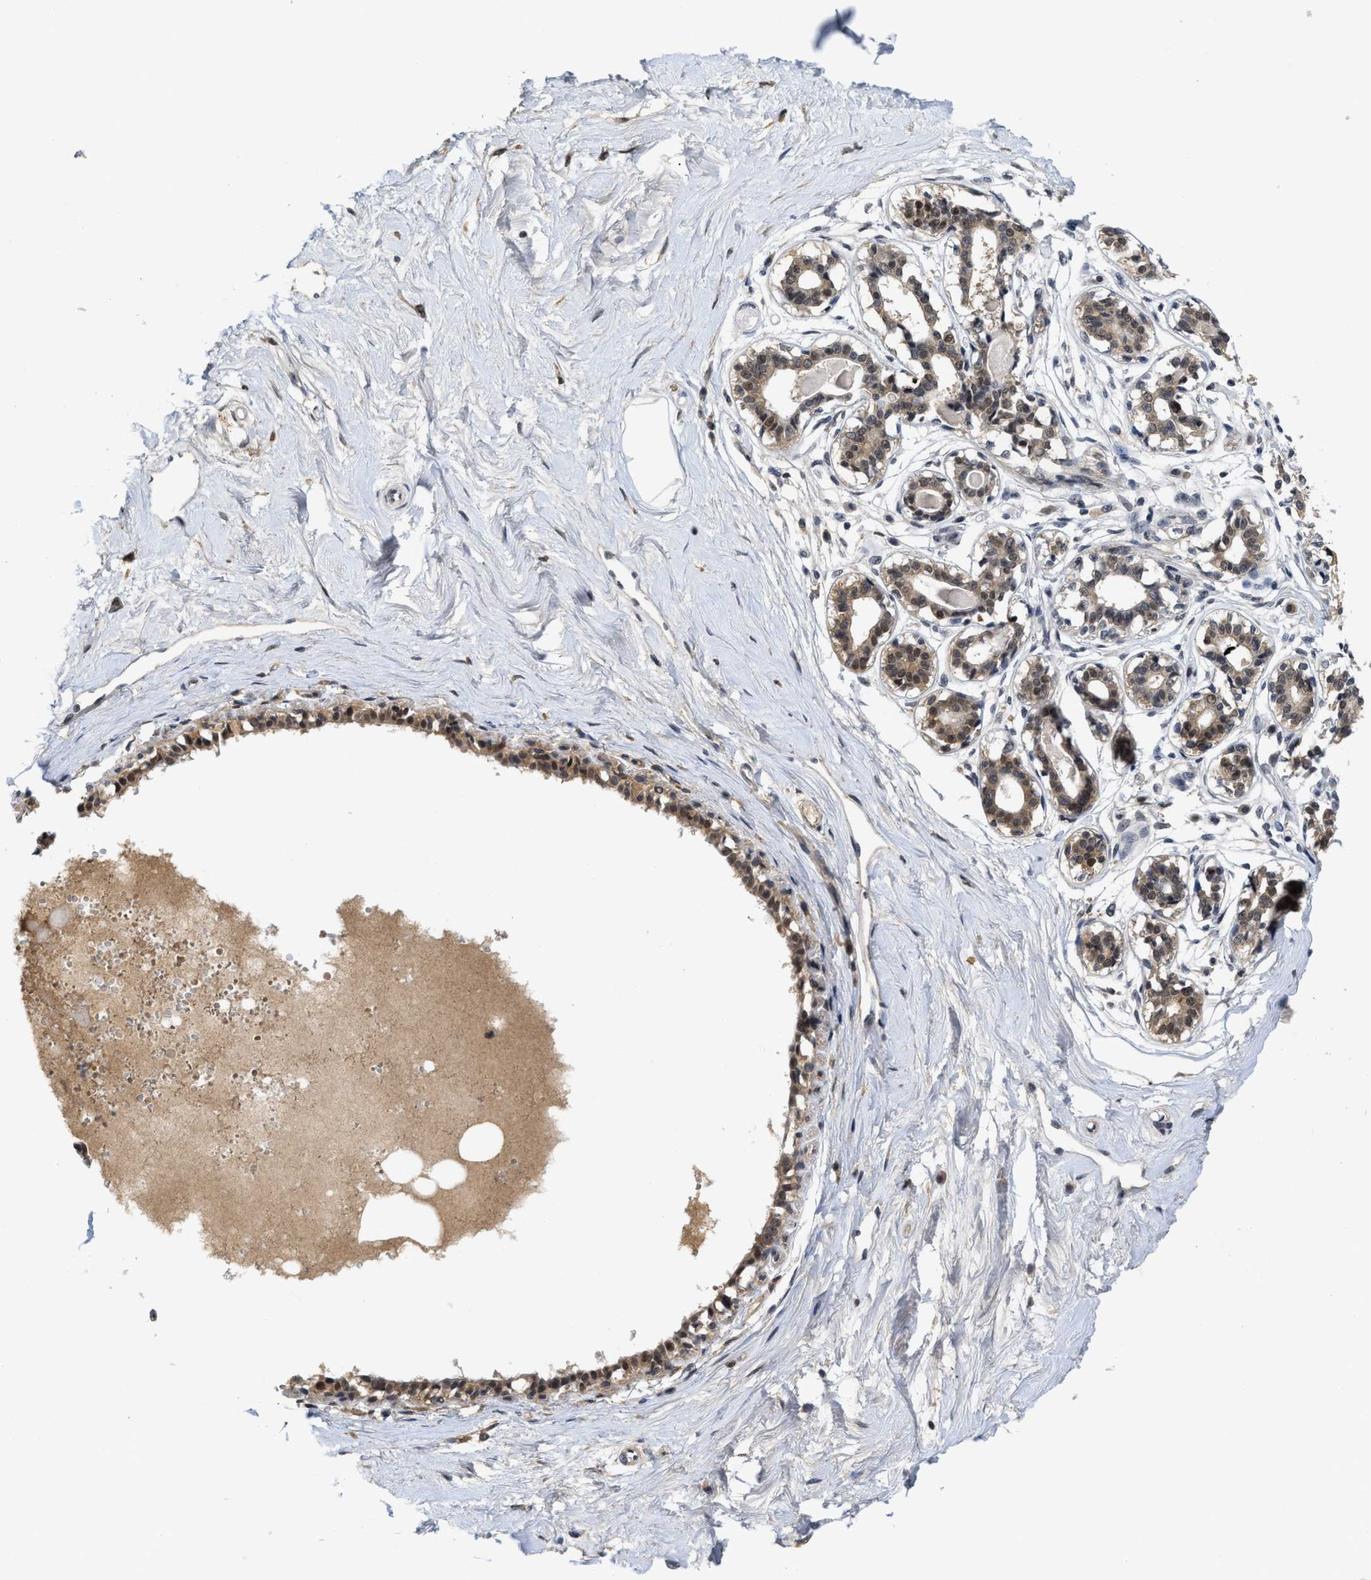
{"staining": {"intensity": "negative", "quantity": "none", "location": "none"}, "tissue": "breast", "cell_type": "Adipocytes", "image_type": "normal", "snomed": [{"axis": "morphology", "description": "Normal tissue, NOS"}, {"axis": "topography", "description": "Breast"}], "caption": "The micrograph displays no significant positivity in adipocytes of breast.", "gene": "INIP", "patient": {"sex": "female", "age": 45}}